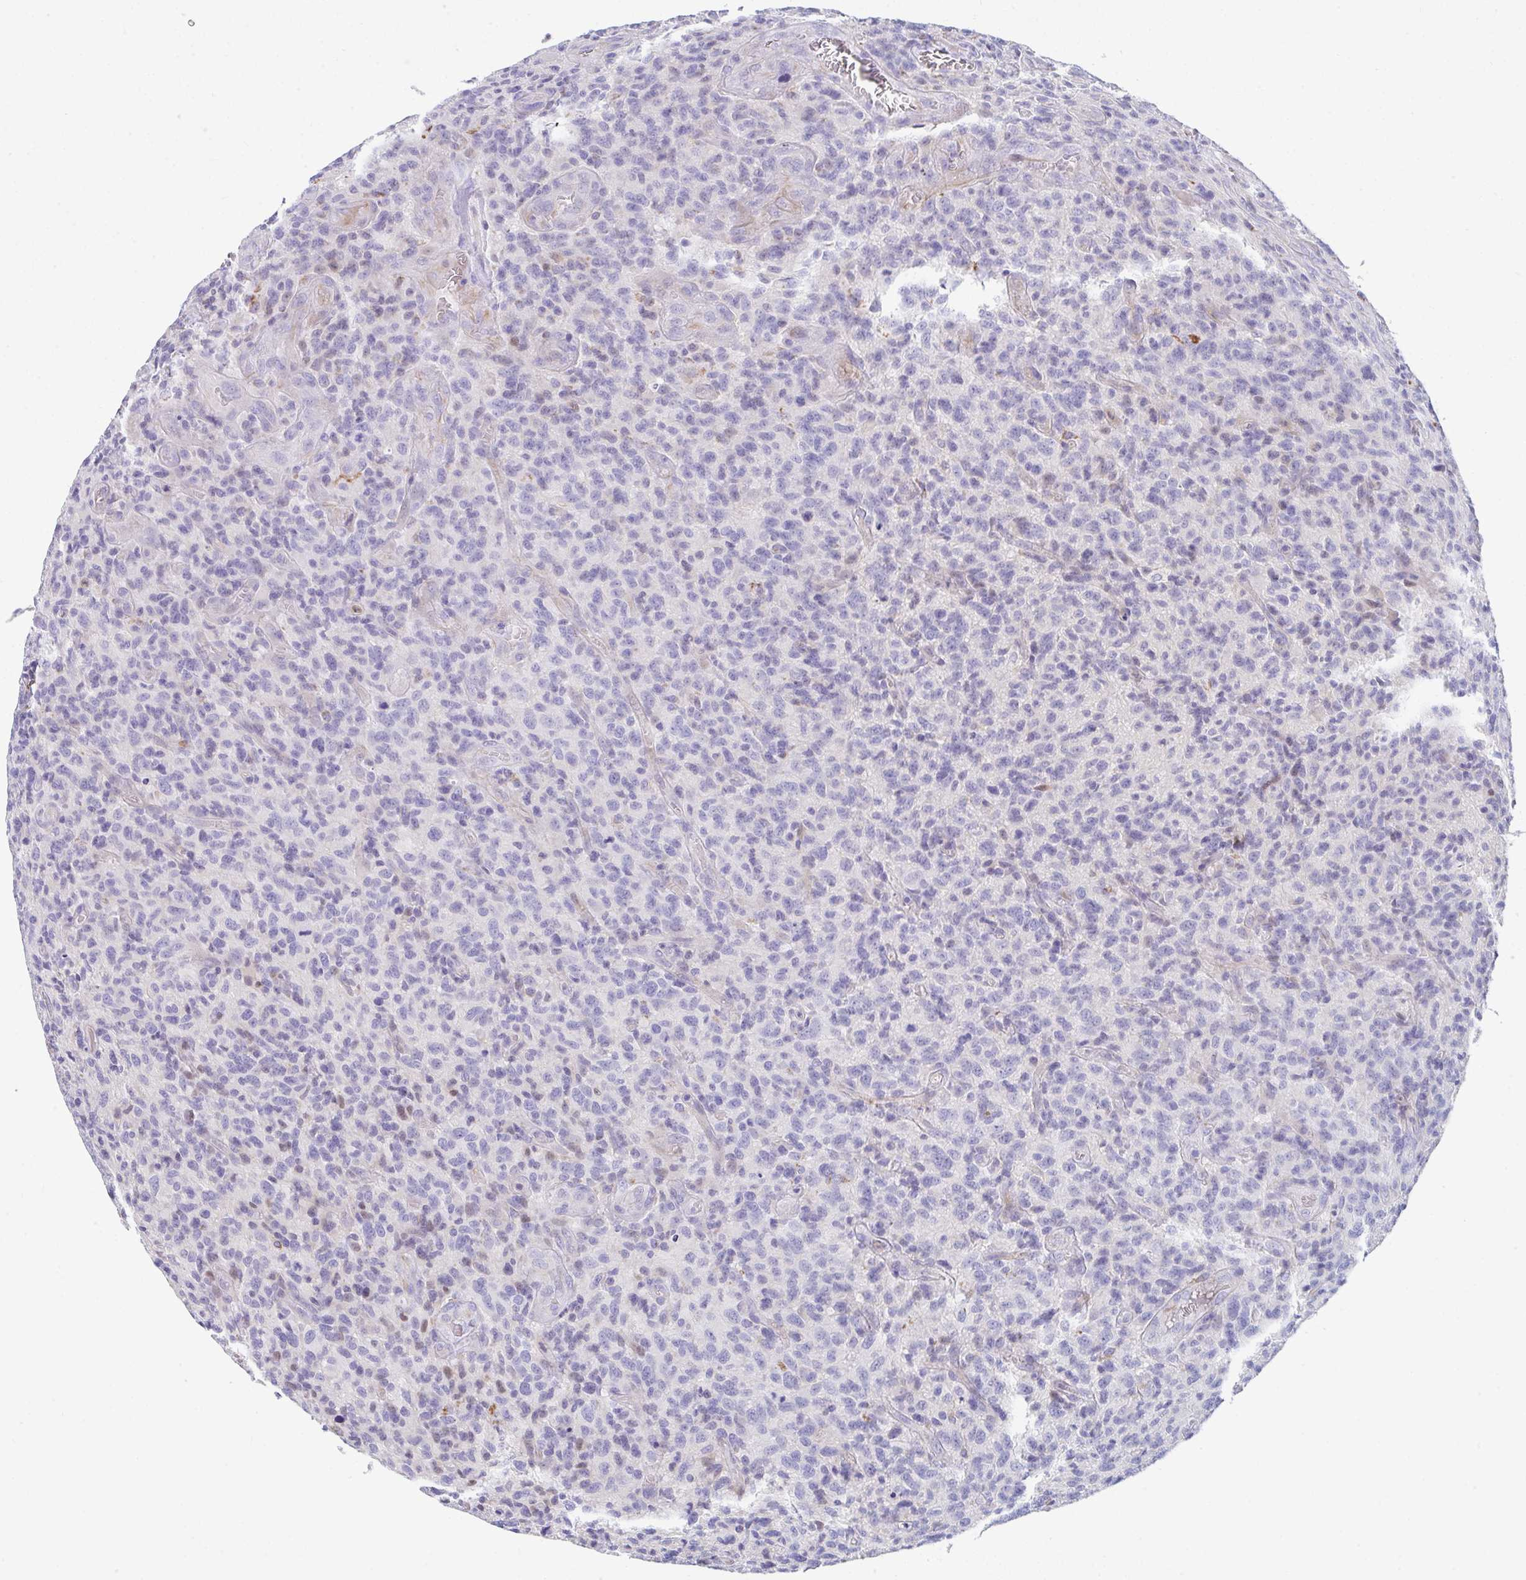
{"staining": {"intensity": "weak", "quantity": "<25%", "location": "nuclear"}, "tissue": "glioma", "cell_type": "Tumor cells", "image_type": "cancer", "snomed": [{"axis": "morphology", "description": "Glioma, malignant, High grade"}, {"axis": "topography", "description": "Brain"}], "caption": "DAB immunohistochemical staining of human glioma exhibits no significant staining in tumor cells.", "gene": "MGAM2", "patient": {"sex": "male", "age": 76}}